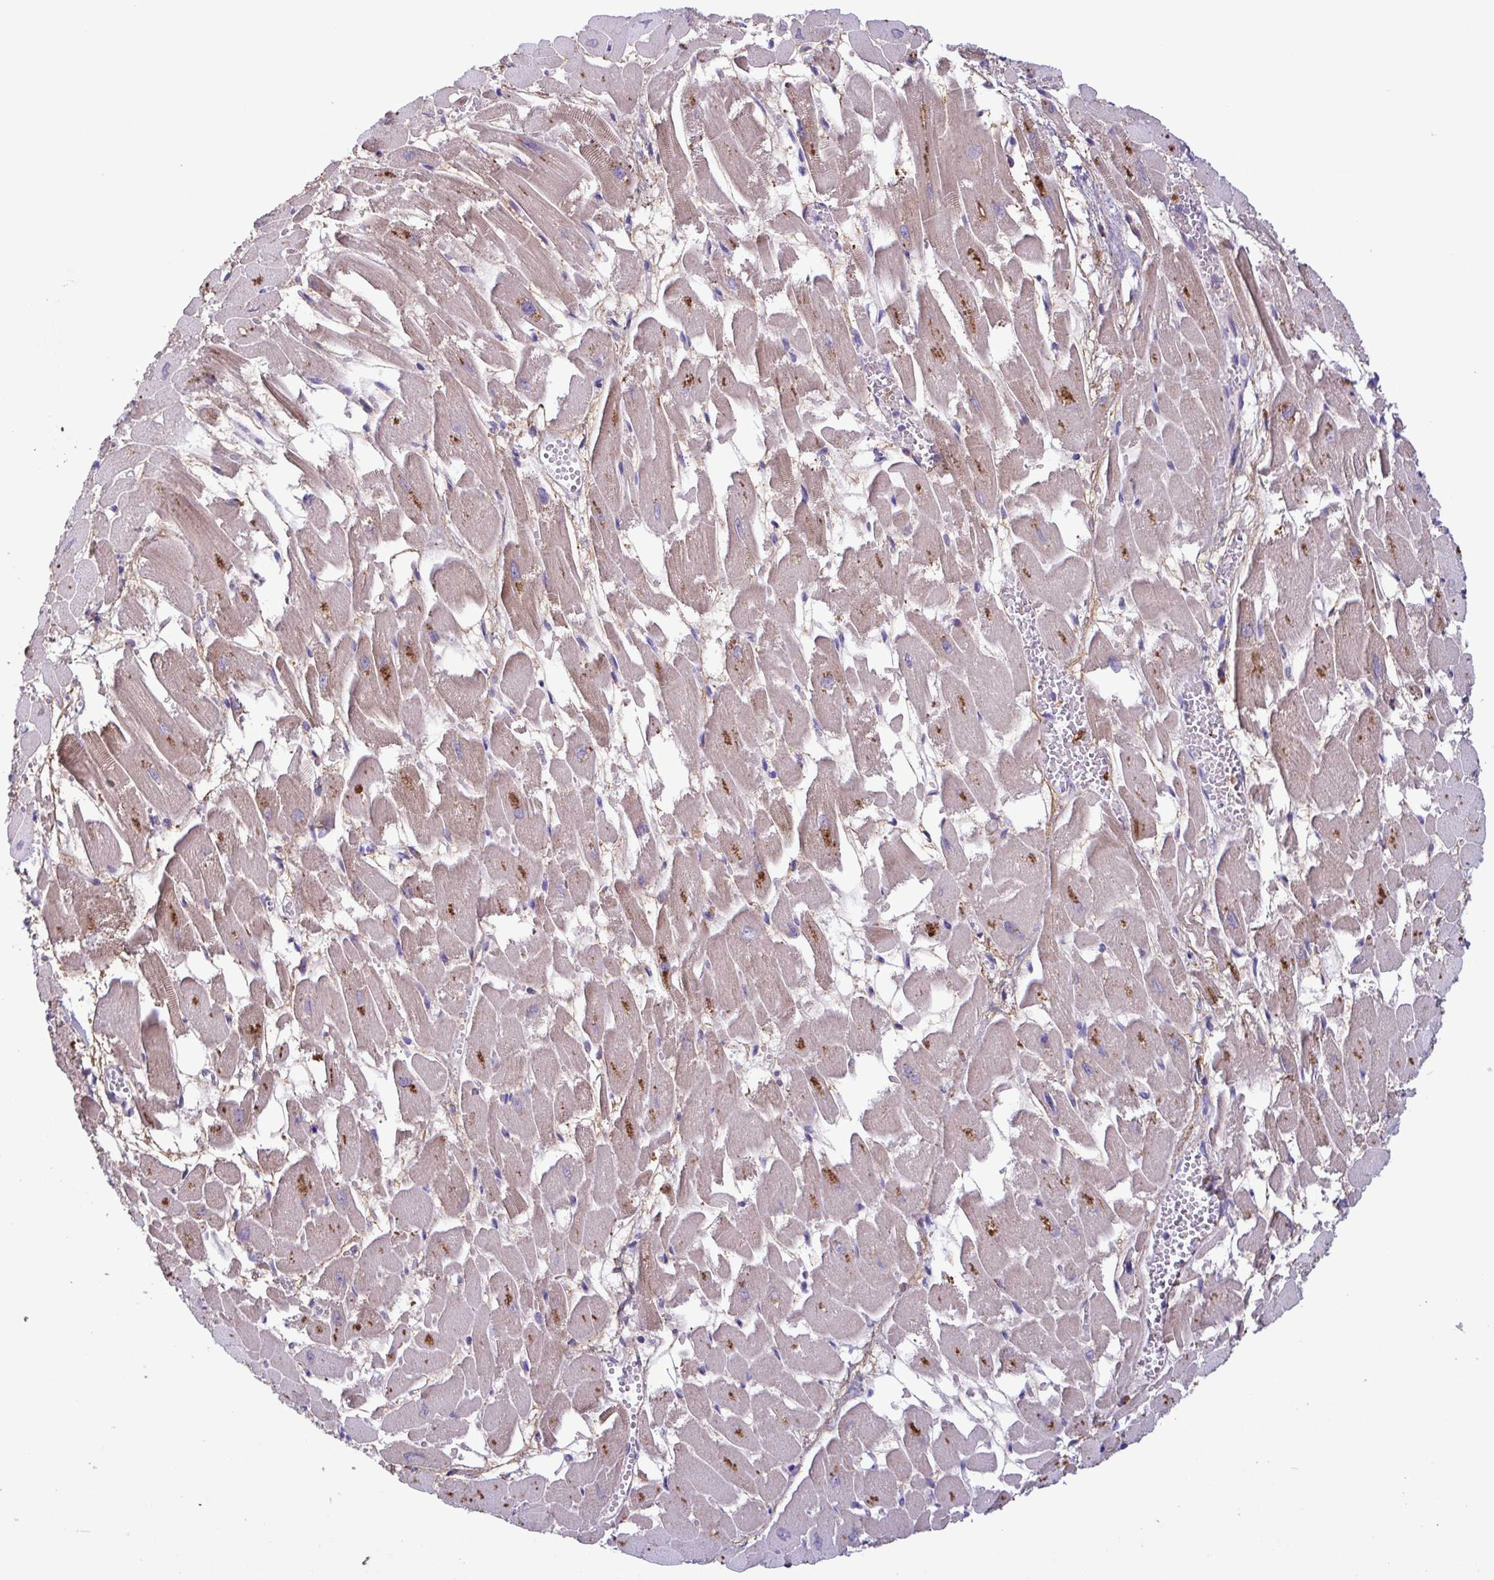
{"staining": {"intensity": "moderate", "quantity": "25%-75%", "location": "cytoplasmic/membranous"}, "tissue": "heart muscle", "cell_type": "Cardiomyocytes", "image_type": "normal", "snomed": [{"axis": "morphology", "description": "Normal tissue, NOS"}, {"axis": "topography", "description": "Heart"}], "caption": "Immunohistochemical staining of benign human heart muscle reveals 25%-75% levels of moderate cytoplasmic/membranous protein positivity in about 25%-75% of cardiomyocytes. (Brightfield microscopy of DAB IHC at high magnification).", "gene": "F13B", "patient": {"sex": "female", "age": 52}}